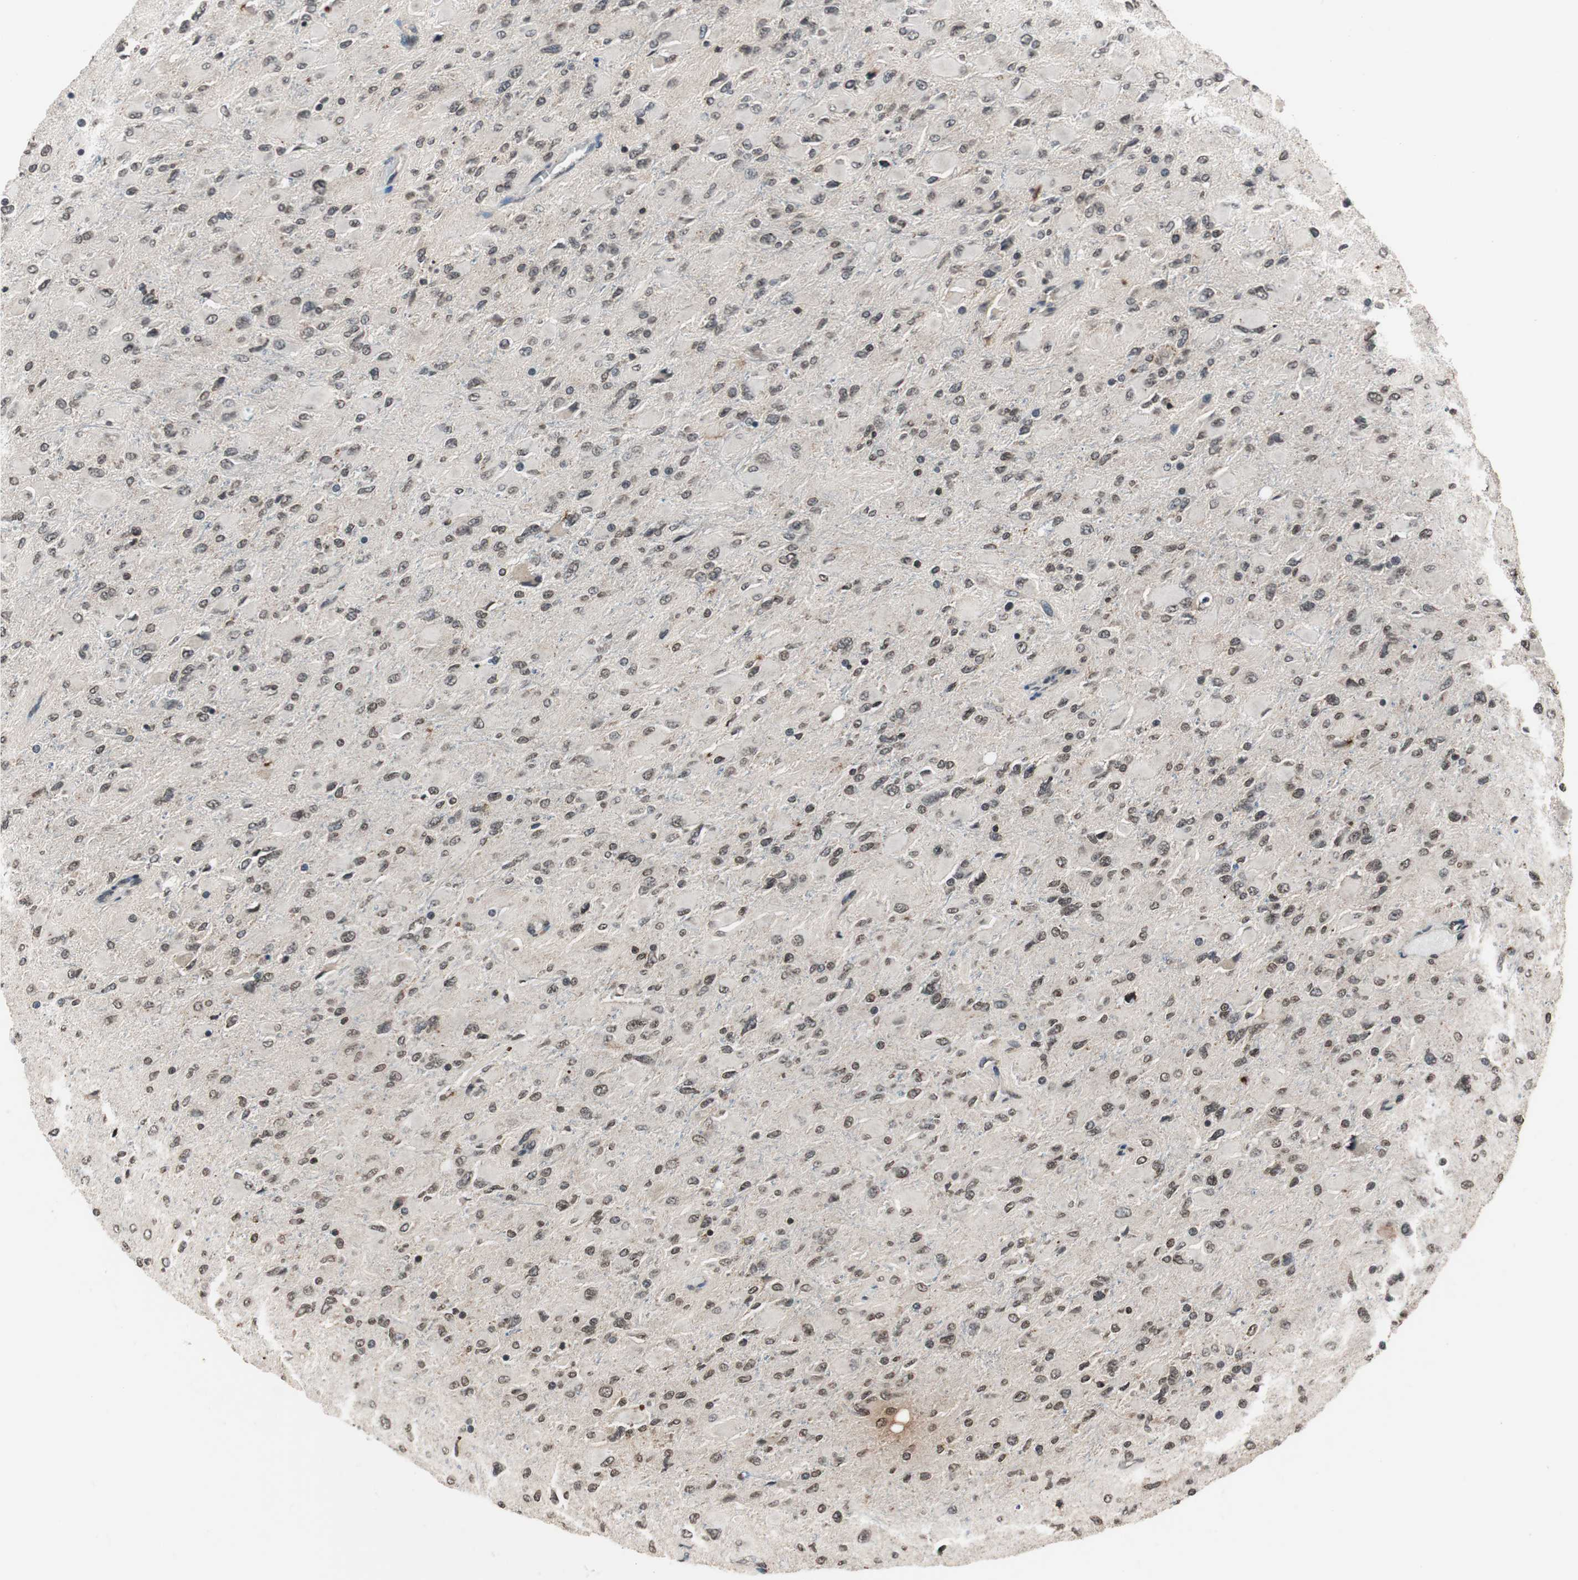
{"staining": {"intensity": "weak", "quantity": ">75%", "location": "nuclear"}, "tissue": "glioma", "cell_type": "Tumor cells", "image_type": "cancer", "snomed": [{"axis": "morphology", "description": "Glioma, malignant, High grade"}, {"axis": "topography", "description": "Cerebral cortex"}], "caption": "Immunohistochemical staining of human glioma demonstrates low levels of weak nuclear positivity in approximately >75% of tumor cells.", "gene": "RFC1", "patient": {"sex": "female", "age": 36}}